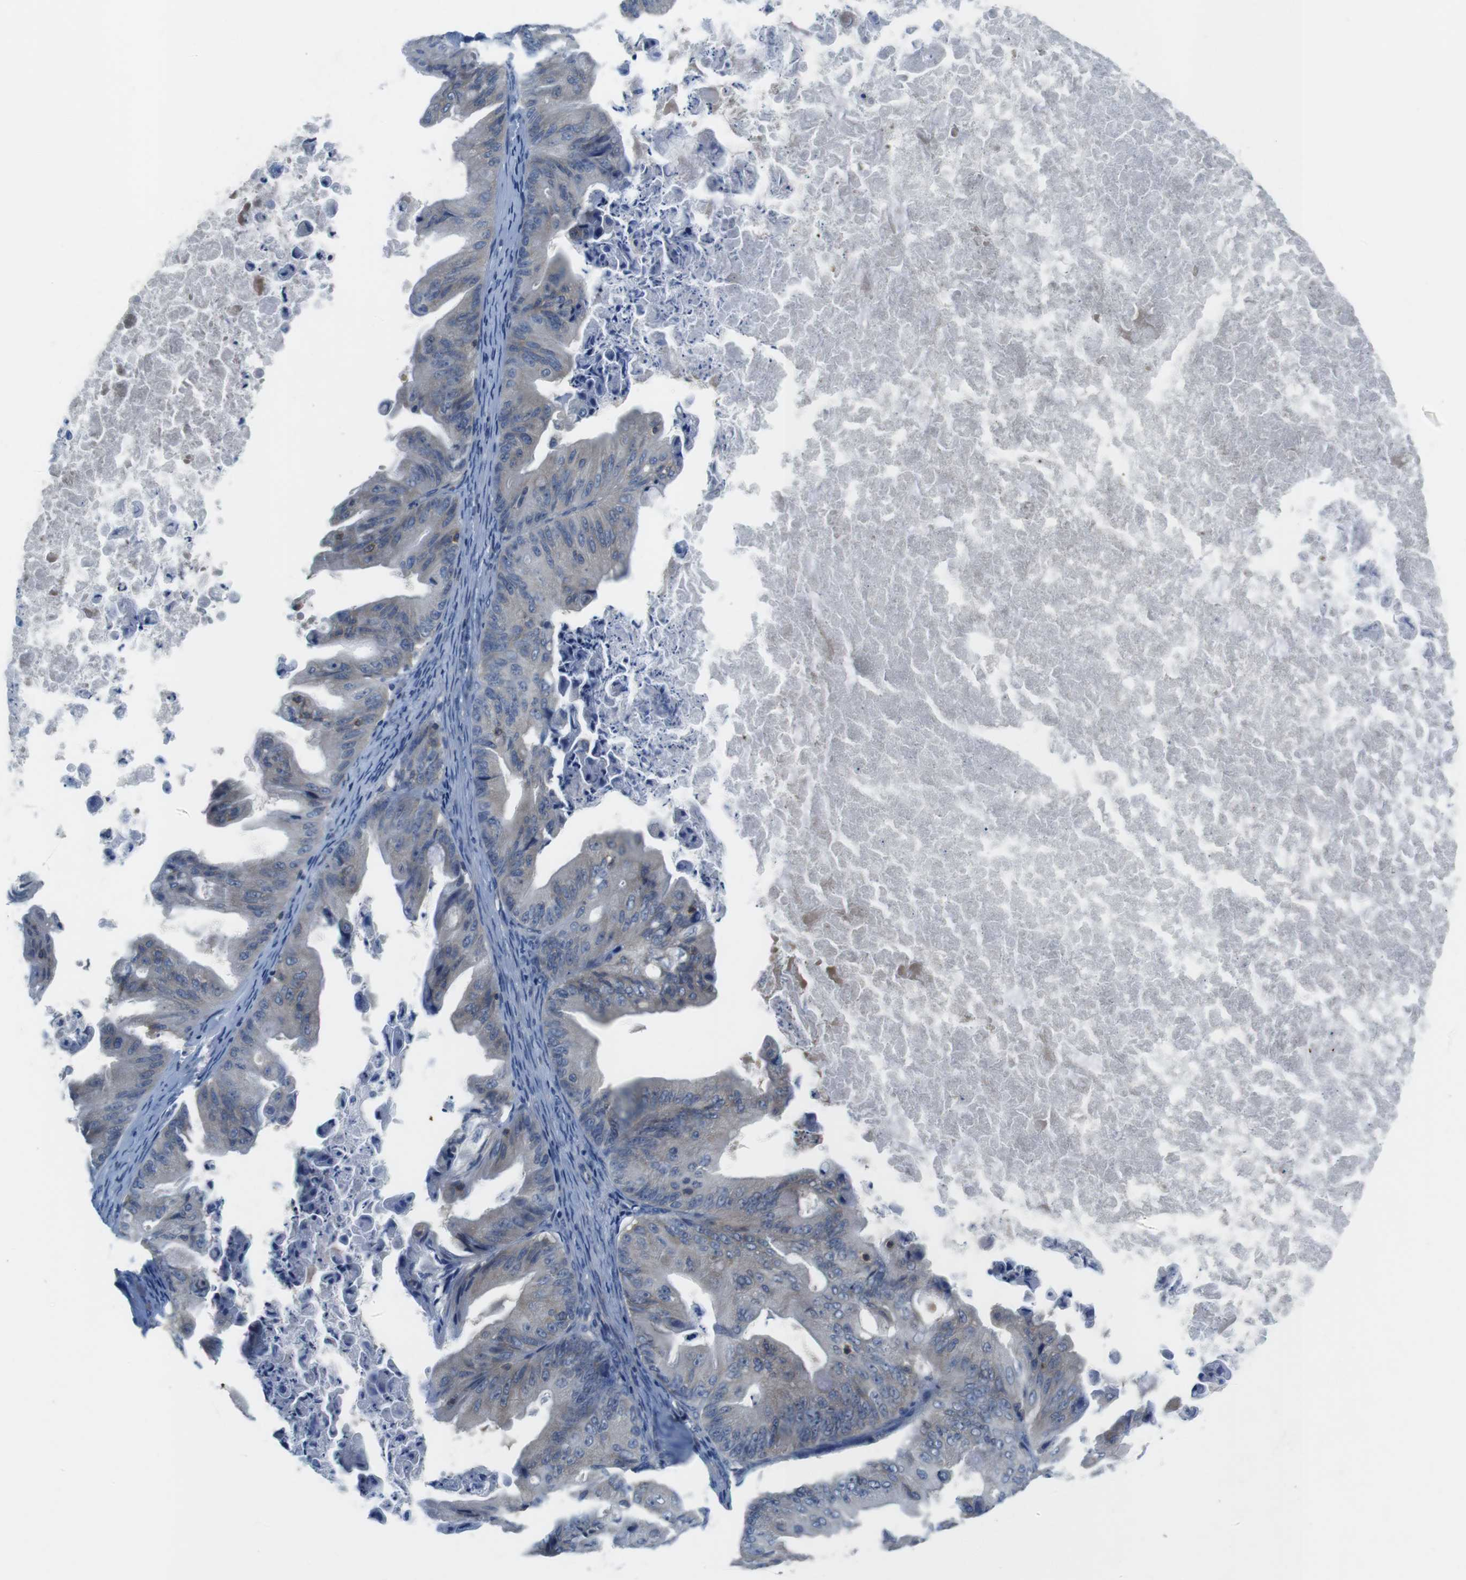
{"staining": {"intensity": "weak", "quantity": "<25%", "location": "cytoplasmic/membranous"}, "tissue": "ovarian cancer", "cell_type": "Tumor cells", "image_type": "cancer", "snomed": [{"axis": "morphology", "description": "Cystadenocarcinoma, mucinous, NOS"}, {"axis": "topography", "description": "Ovary"}], "caption": "There is no significant expression in tumor cells of ovarian cancer (mucinous cystadenocarcinoma).", "gene": "PIK3CD", "patient": {"sex": "female", "age": 37}}